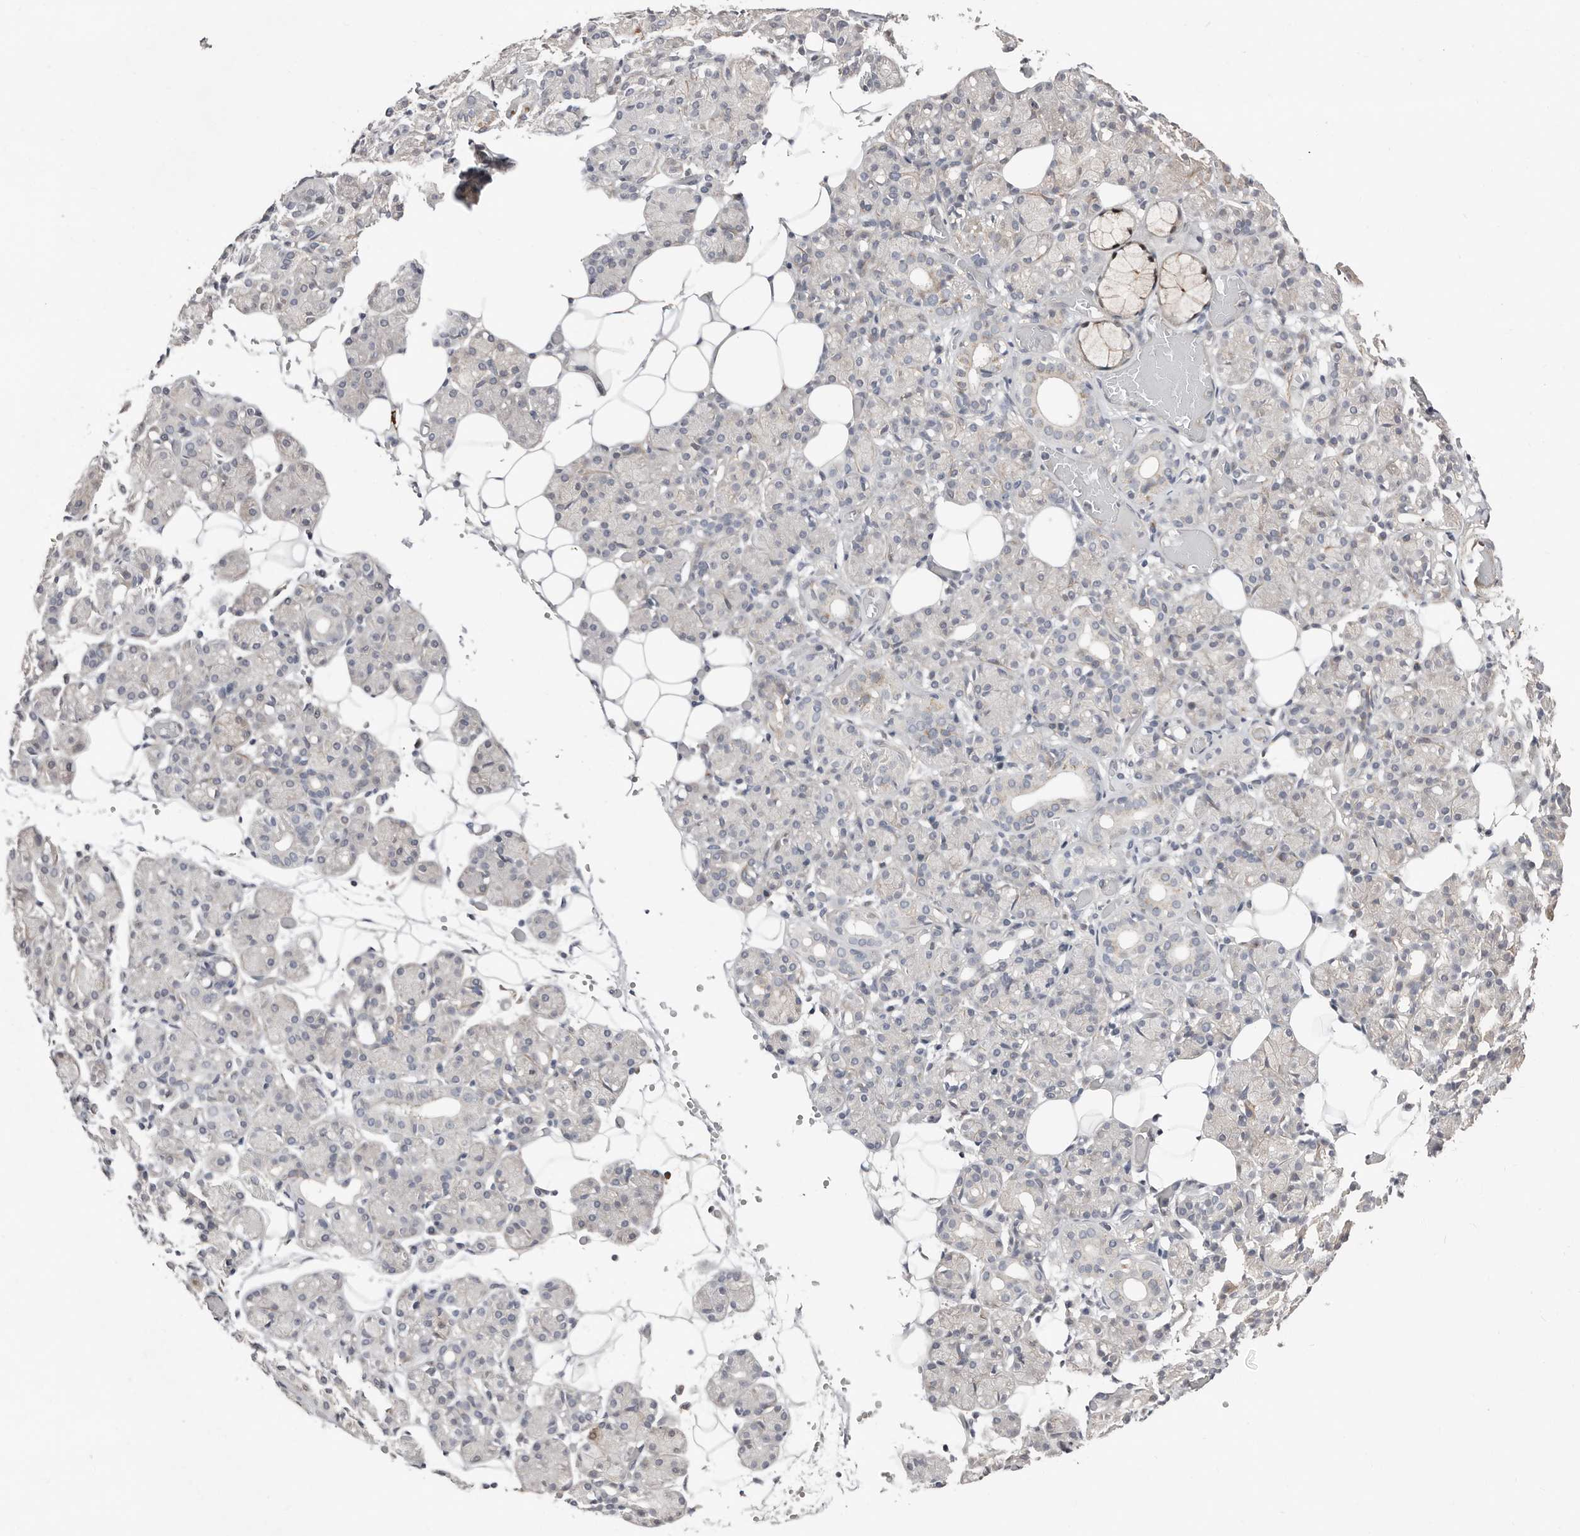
{"staining": {"intensity": "weak", "quantity": "<25%", "location": "nuclear"}, "tissue": "salivary gland", "cell_type": "Glandular cells", "image_type": "normal", "snomed": [{"axis": "morphology", "description": "Normal tissue, NOS"}, {"axis": "topography", "description": "Salivary gland"}], "caption": "Benign salivary gland was stained to show a protein in brown. There is no significant positivity in glandular cells. Nuclei are stained in blue.", "gene": "ASRGL1", "patient": {"sex": "male", "age": 63}}